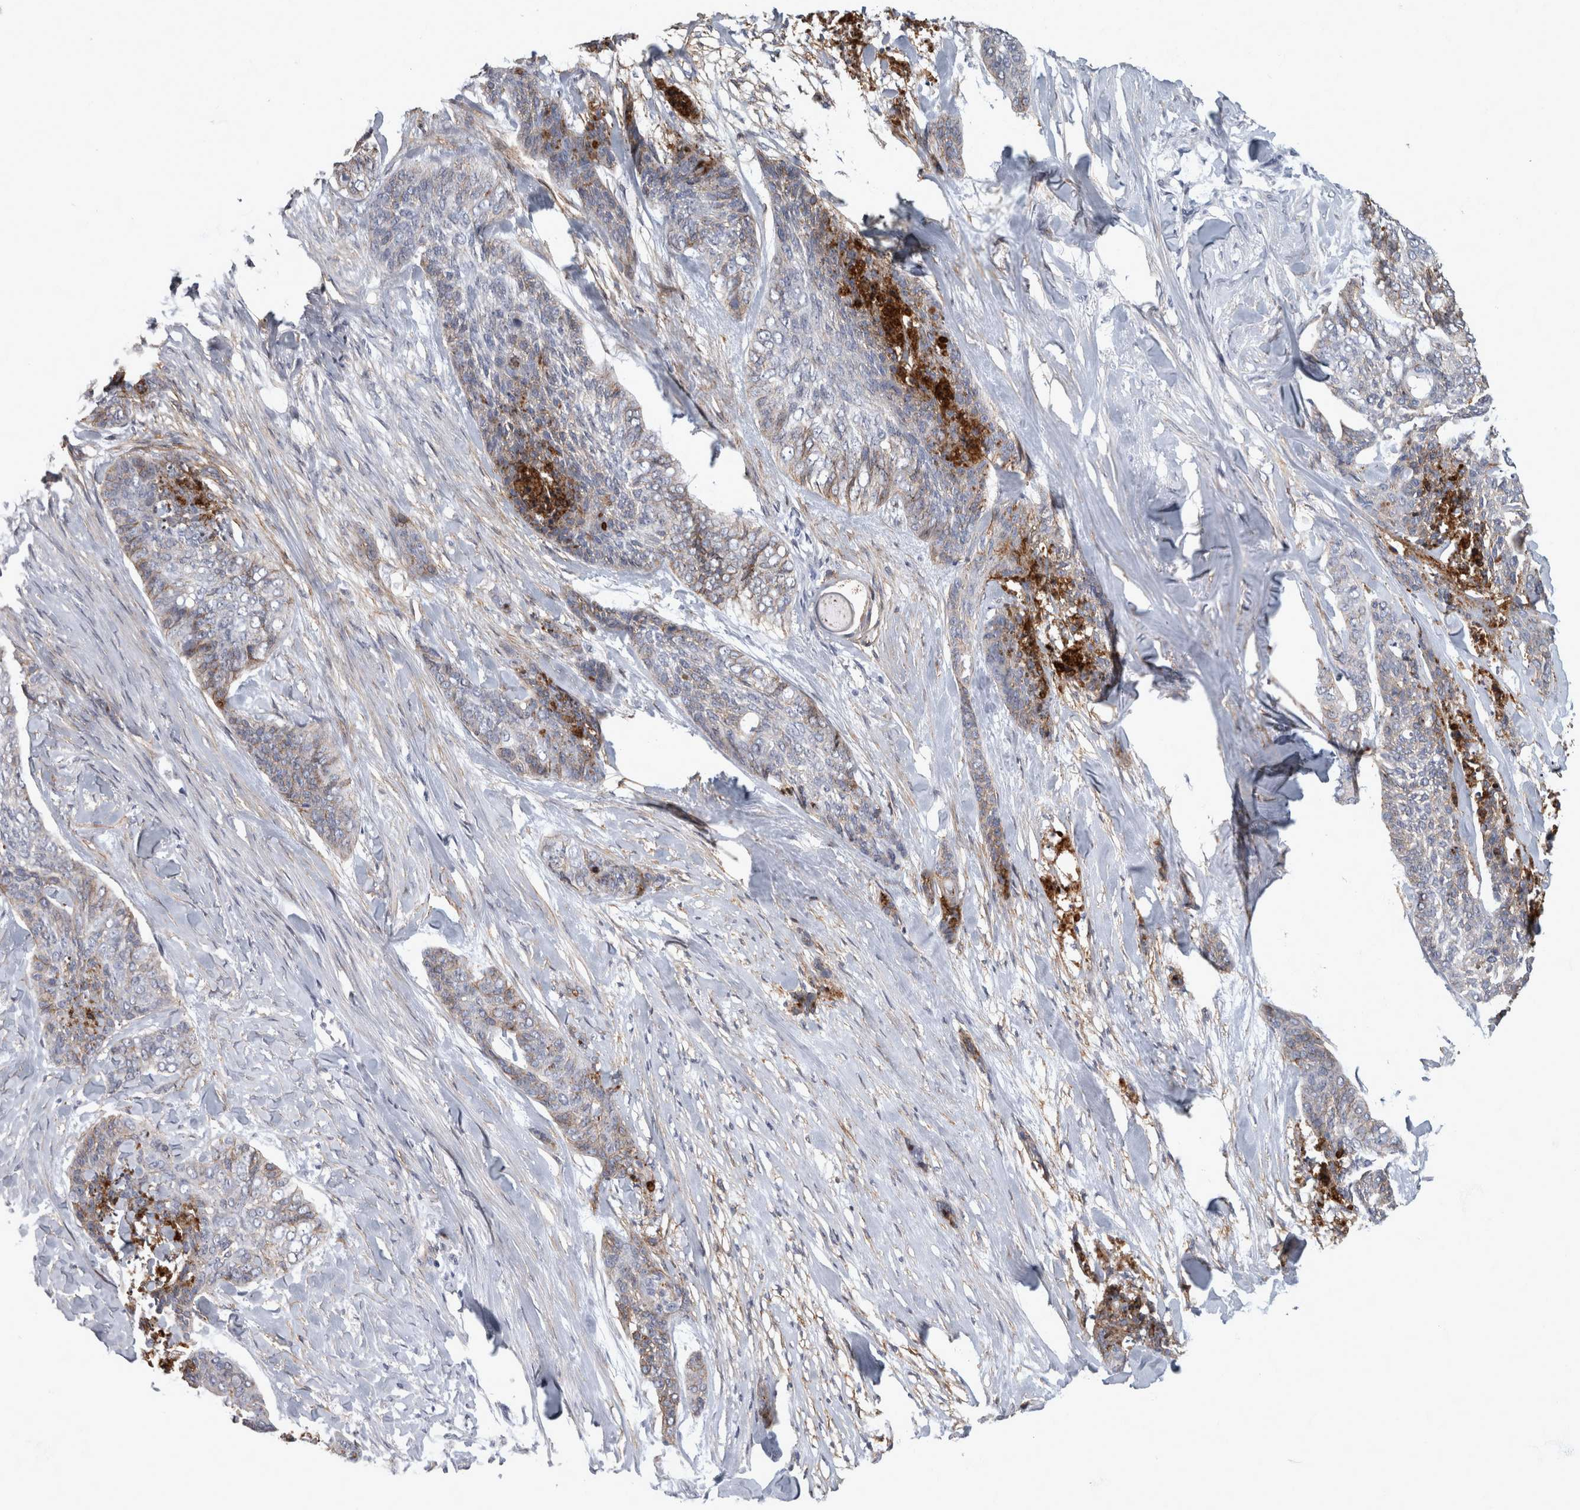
{"staining": {"intensity": "moderate", "quantity": "<25%", "location": "cytoplasmic/membranous"}, "tissue": "skin cancer", "cell_type": "Tumor cells", "image_type": "cancer", "snomed": [{"axis": "morphology", "description": "Basal cell carcinoma"}, {"axis": "topography", "description": "Skin"}], "caption": "Skin basal cell carcinoma stained for a protein (brown) reveals moderate cytoplasmic/membranous positive staining in about <25% of tumor cells.", "gene": "DSG2", "patient": {"sex": "female", "age": 64}}